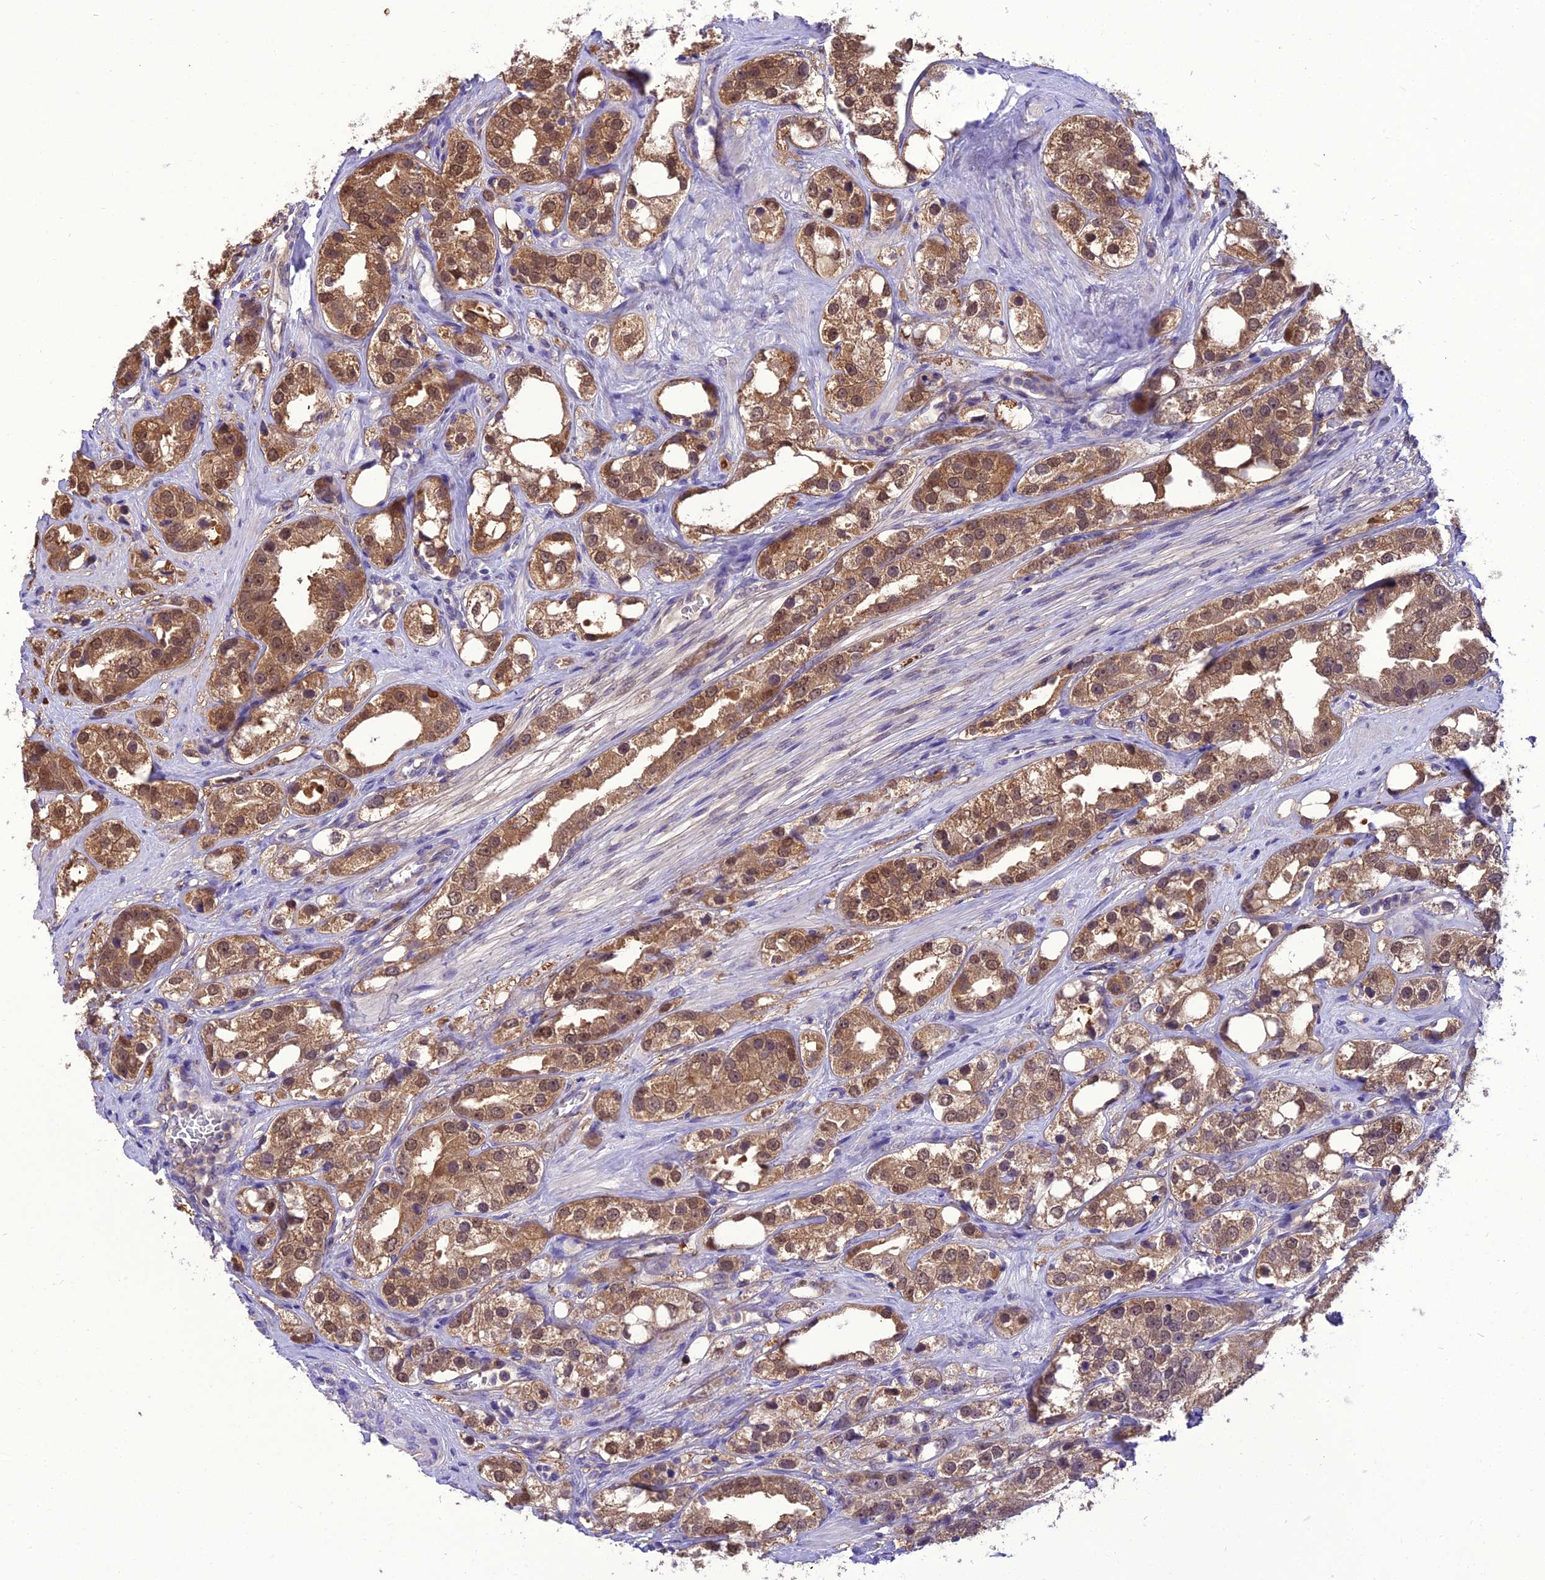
{"staining": {"intensity": "moderate", "quantity": ">75%", "location": "cytoplasmic/membranous,nuclear"}, "tissue": "prostate cancer", "cell_type": "Tumor cells", "image_type": "cancer", "snomed": [{"axis": "morphology", "description": "Adenocarcinoma, NOS"}, {"axis": "topography", "description": "Prostate"}], "caption": "Protein expression analysis of adenocarcinoma (prostate) displays moderate cytoplasmic/membranous and nuclear positivity in about >75% of tumor cells.", "gene": "BORCS6", "patient": {"sex": "male", "age": 79}}